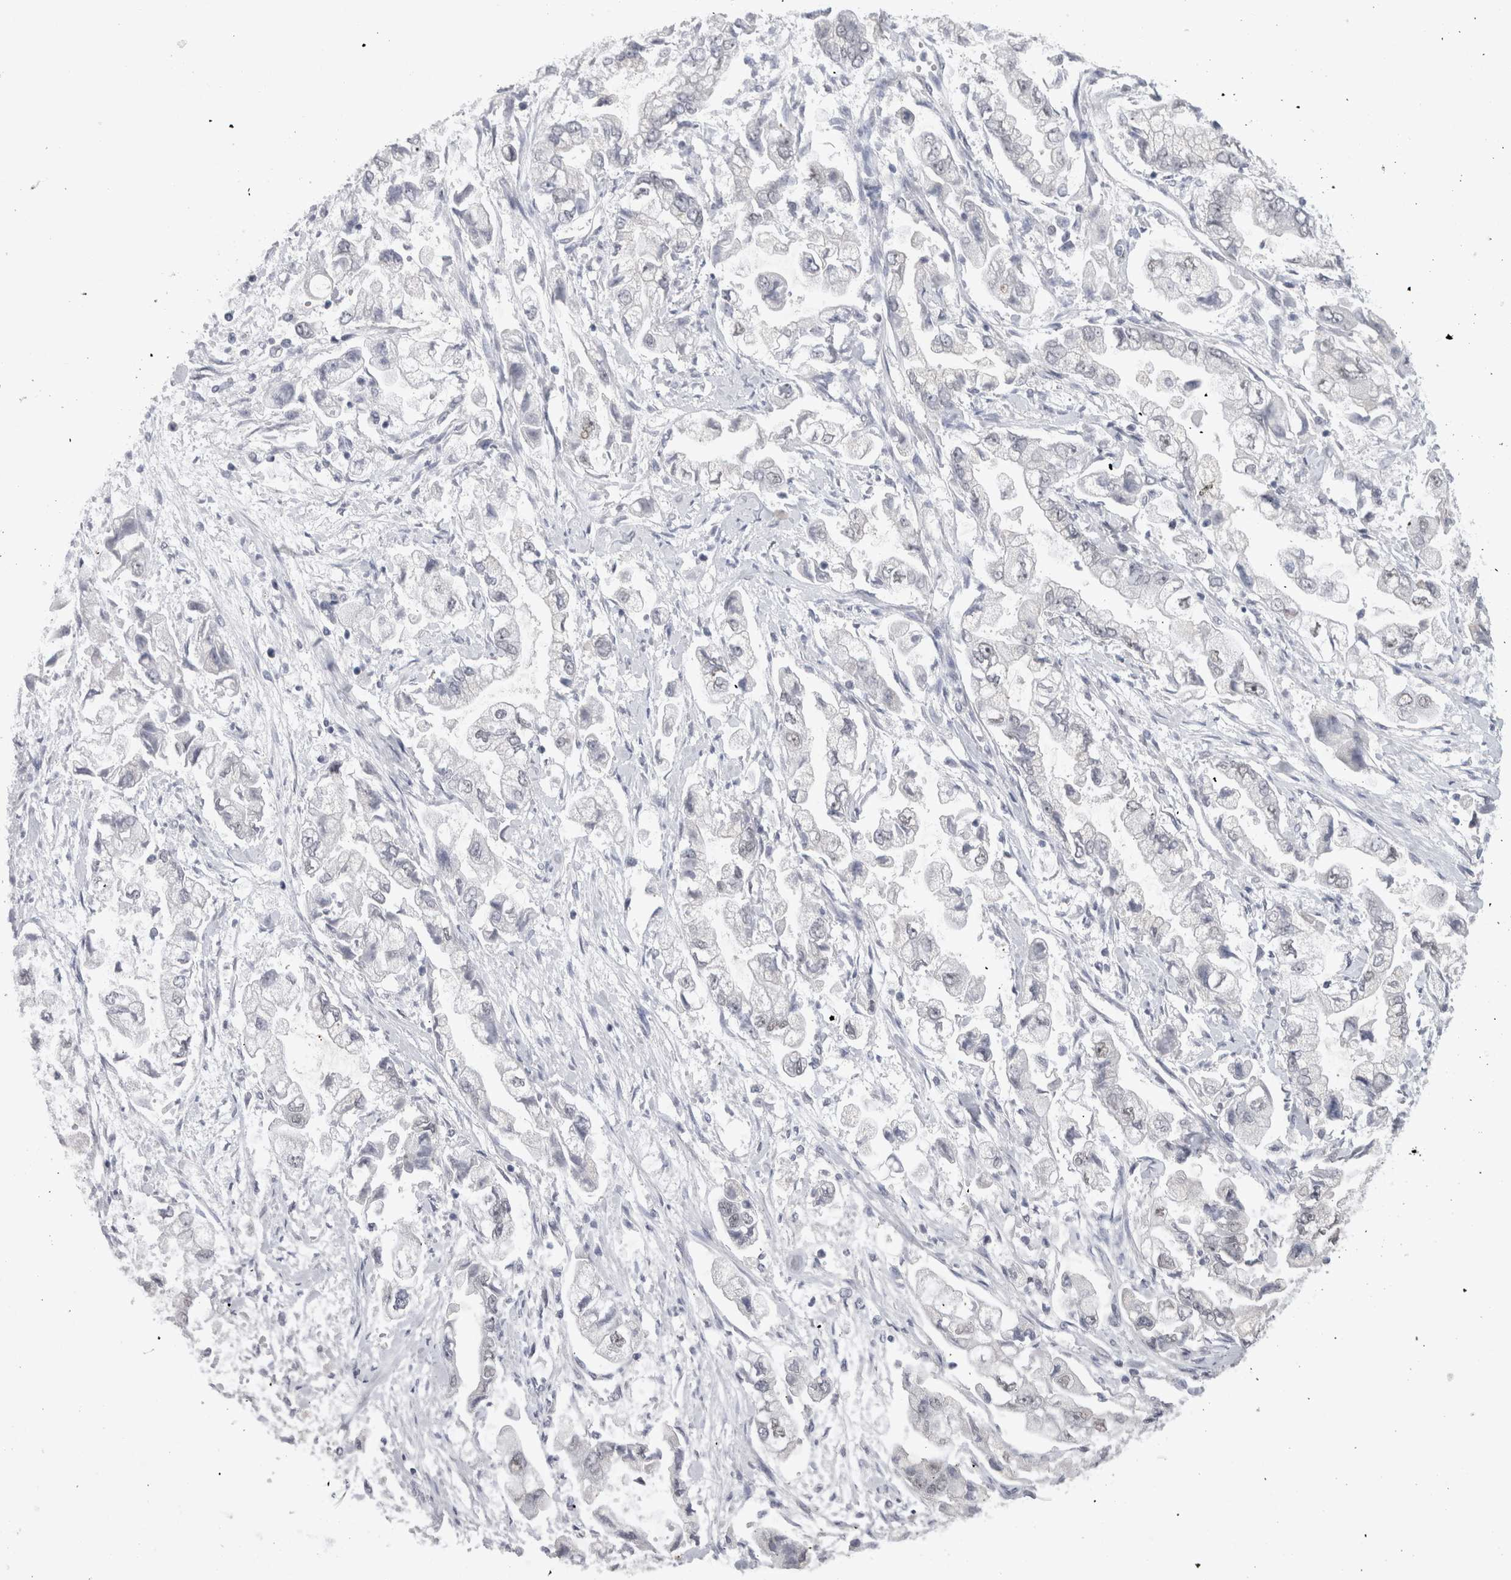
{"staining": {"intensity": "negative", "quantity": "none", "location": "none"}, "tissue": "stomach cancer", "cell_type": "Tumor cells", "image_type": "cancer", "snomed": [{"axis": "morphology", "description": "Normal tissue, NOS"}, {"axis": "morphology", "description": "Adenocarcinoma, NOS"}, {"axis": "topography", "description": "Stomach"}], "caption": "Tumor cells show no significant protein positivity in adenocarcinoma (stomach). (Stains: DAB immunohistochemistry with hematoxylin counter stain, Microscopy: brightfield microscopy at high magnification).", "gene": "API5", "patient": {"sex": "male", "age": 62}}